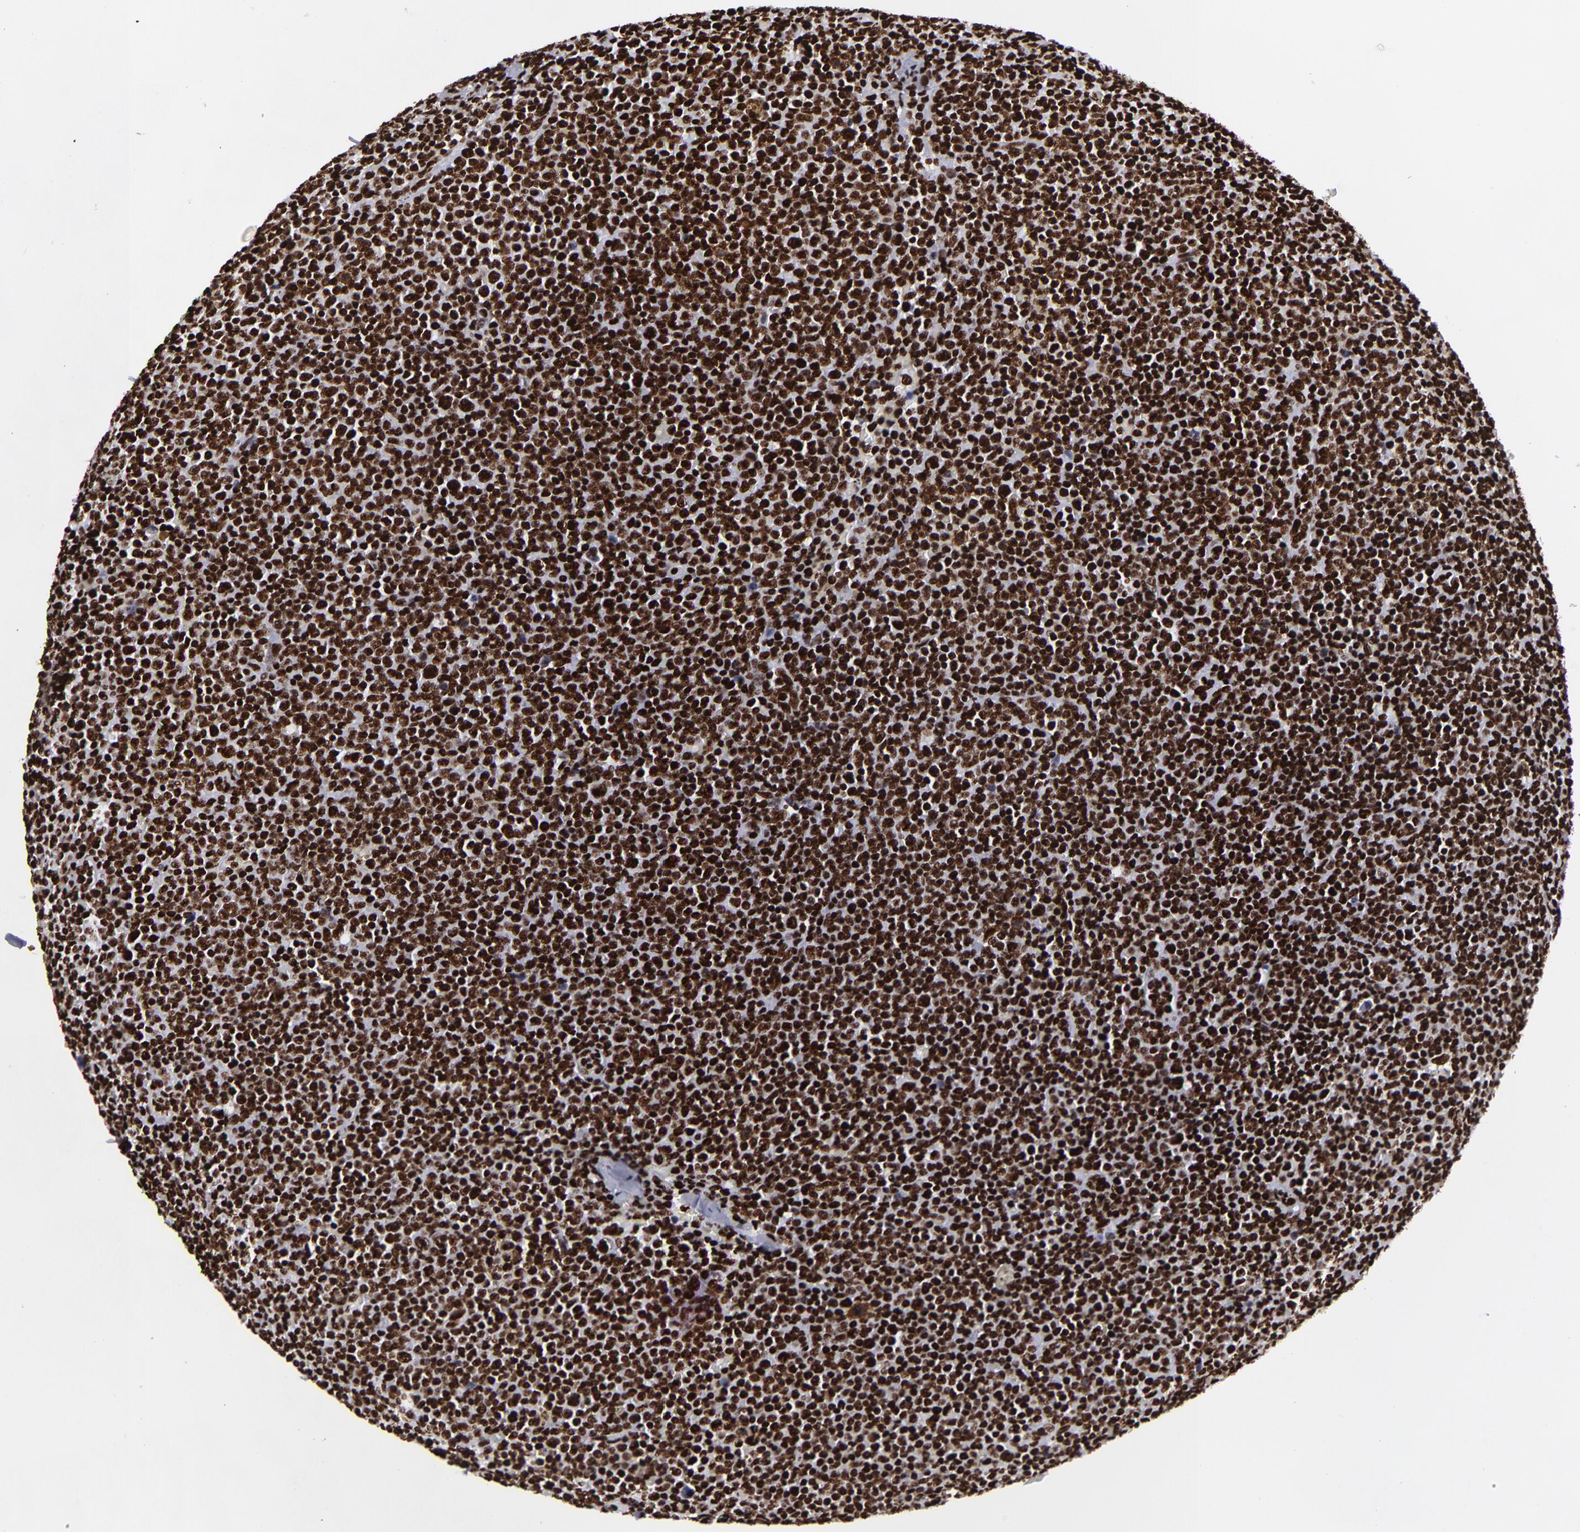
{"staining": {"intensity": "strong", "quantity": ">75%", "location": "nuclear"}, "tissue": "lymphoma", "cell_type": "Tumor cells", "image_type": "cancer", "snomed": [{"axis": "morphology", "description": "Malignant lymphoma, non-Hodgkin's type, Low grade"}, {"axis": "topography", "description": "Lymph node"}], "caption": "A micrograph of human lymphoma stained for a protein displays strong nuclear brown staining in tumor cells.", "gene": "SAFB", "patient": {"sex": "male", "age": 50}}